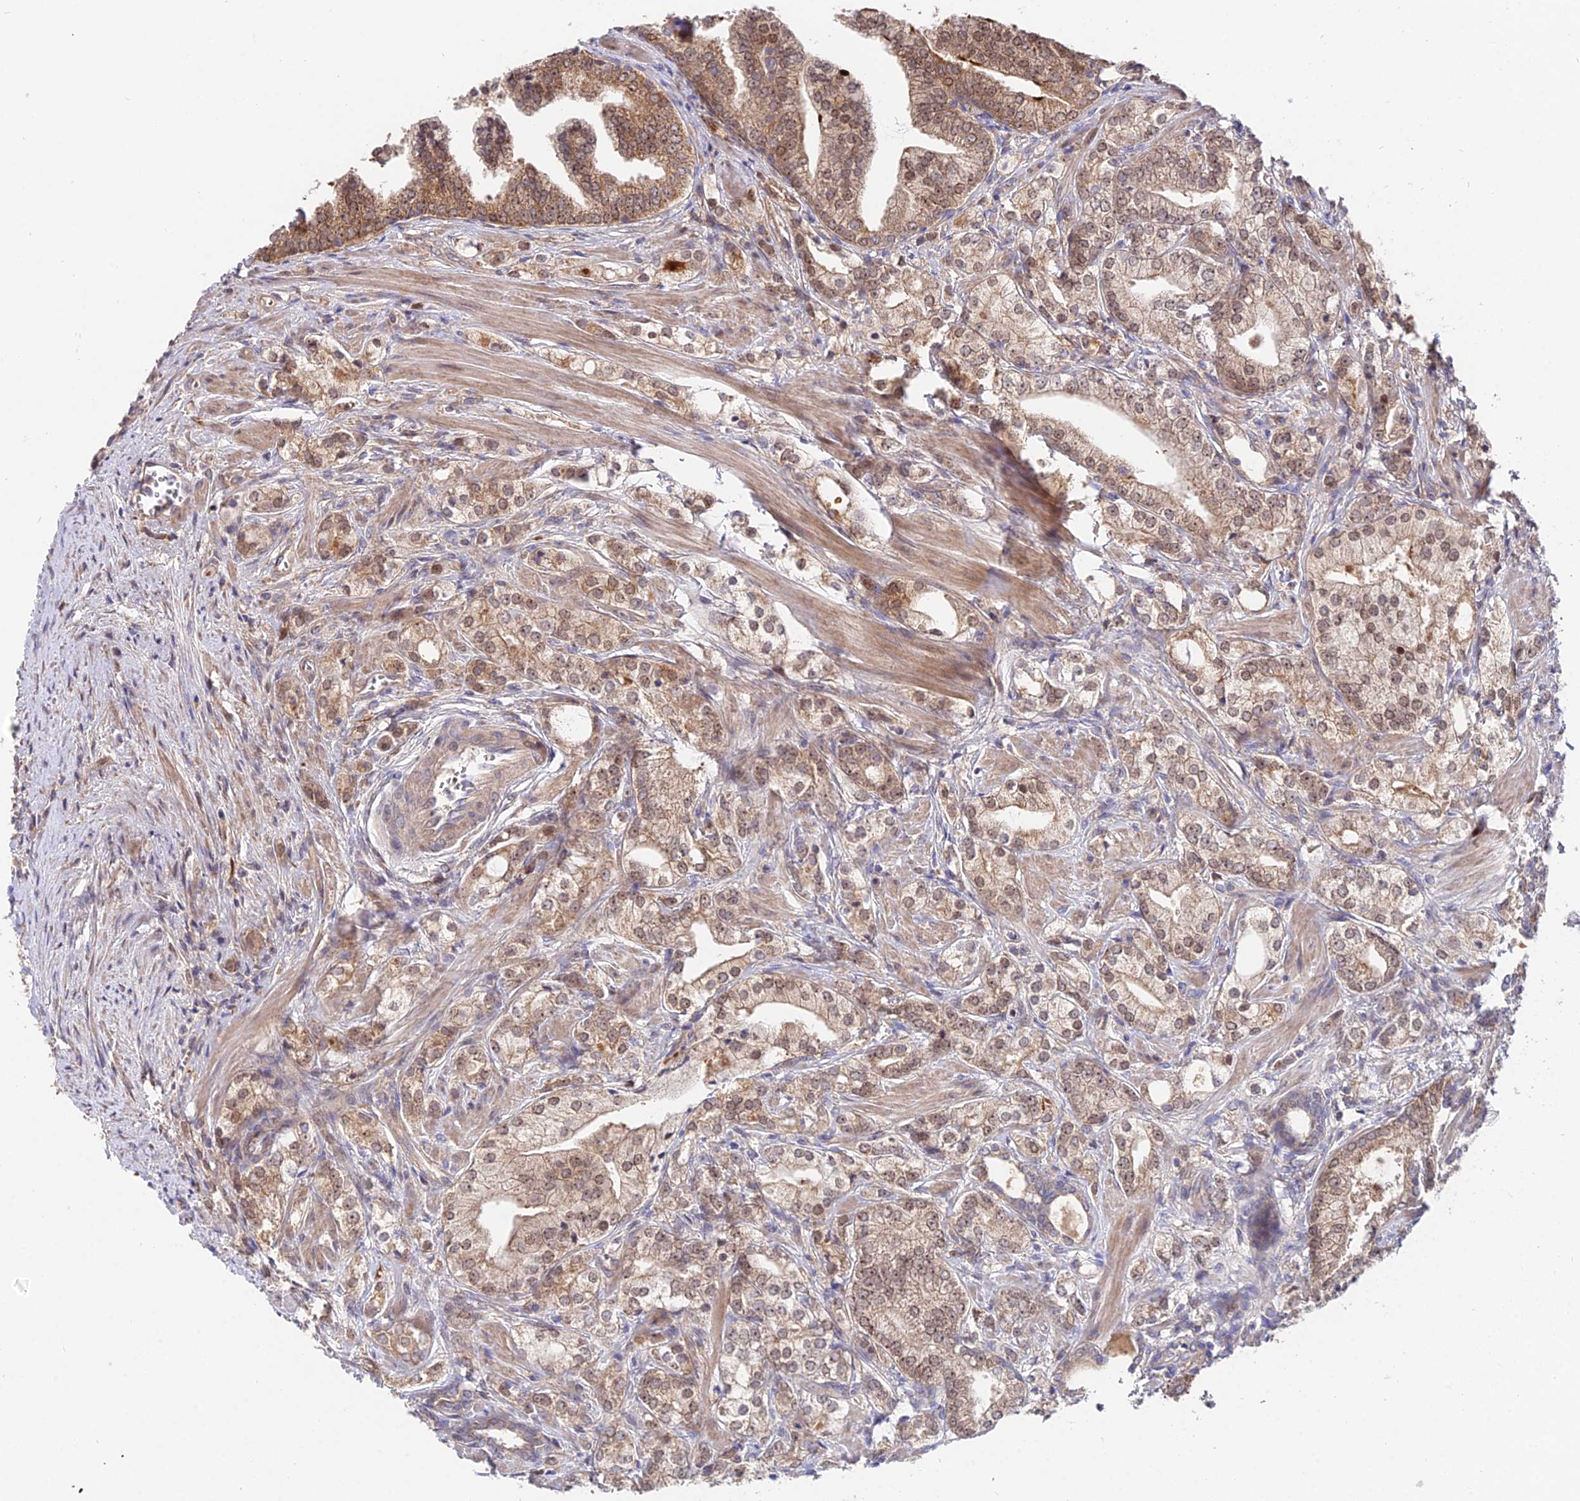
{"staining": {"intensity": "moderate", "quantity": ">75%", "location": "cytoplasmic/membranous,nuclear"}, "tissue": "prostate cancer", "cell_type": "Tumor cells", "image_type": "cancer", "snomed": [{"axis": "morphology", "description": "Adenocarcinoma, High grade"}, {"axis": "topography", "description": "Prostate"}], "caption": "This histopathology image reveals IHC staining of human prostate cancer, with medium moderate cytoplasmic/membranous and nuclear staining in about >75% of tumor cells.", "gene": "CDC37L1", "patient": {"sex": "male", "age": 50}}